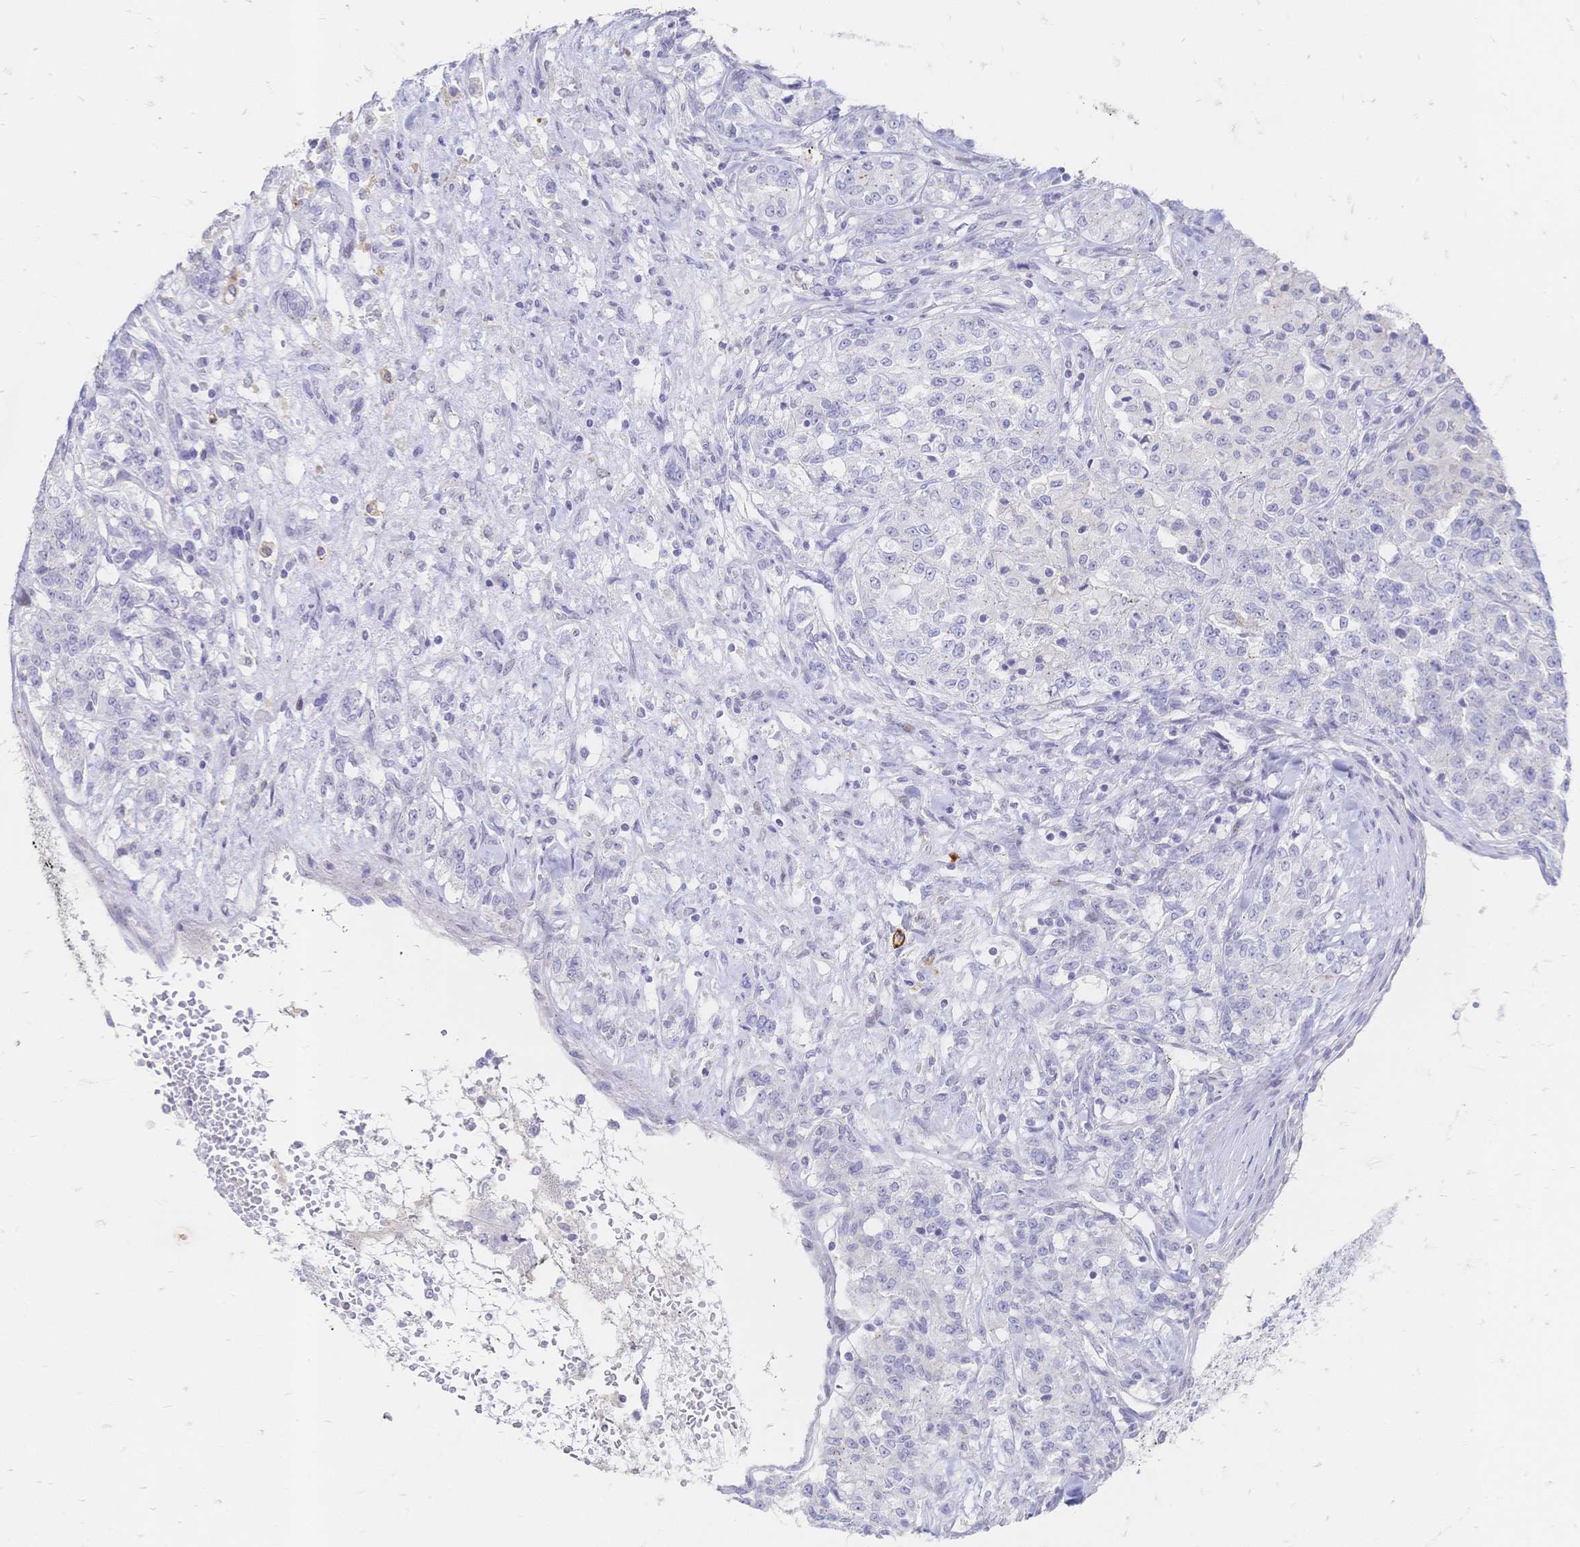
{"staining": {"intensity": "negative", "quantity": "none", "location": "none"}, "tissue": "renal cancer", "cell_type": "Tumor cells", "image_type": "cancer", "snomed": [{"axis": "morphology", "description": "Adenocarcinoma, NOS"}, {"axis": "topography", "description": "Kidney"}], "caption": "IHC micrograph of neoplastic tissue: human renal cancer (adenocarcinoma) stained with DAB shows no significant protein positivity in tumor cells.", "gene": "PSORS1C2", "patient": {"sex": "female", "age": 63}}